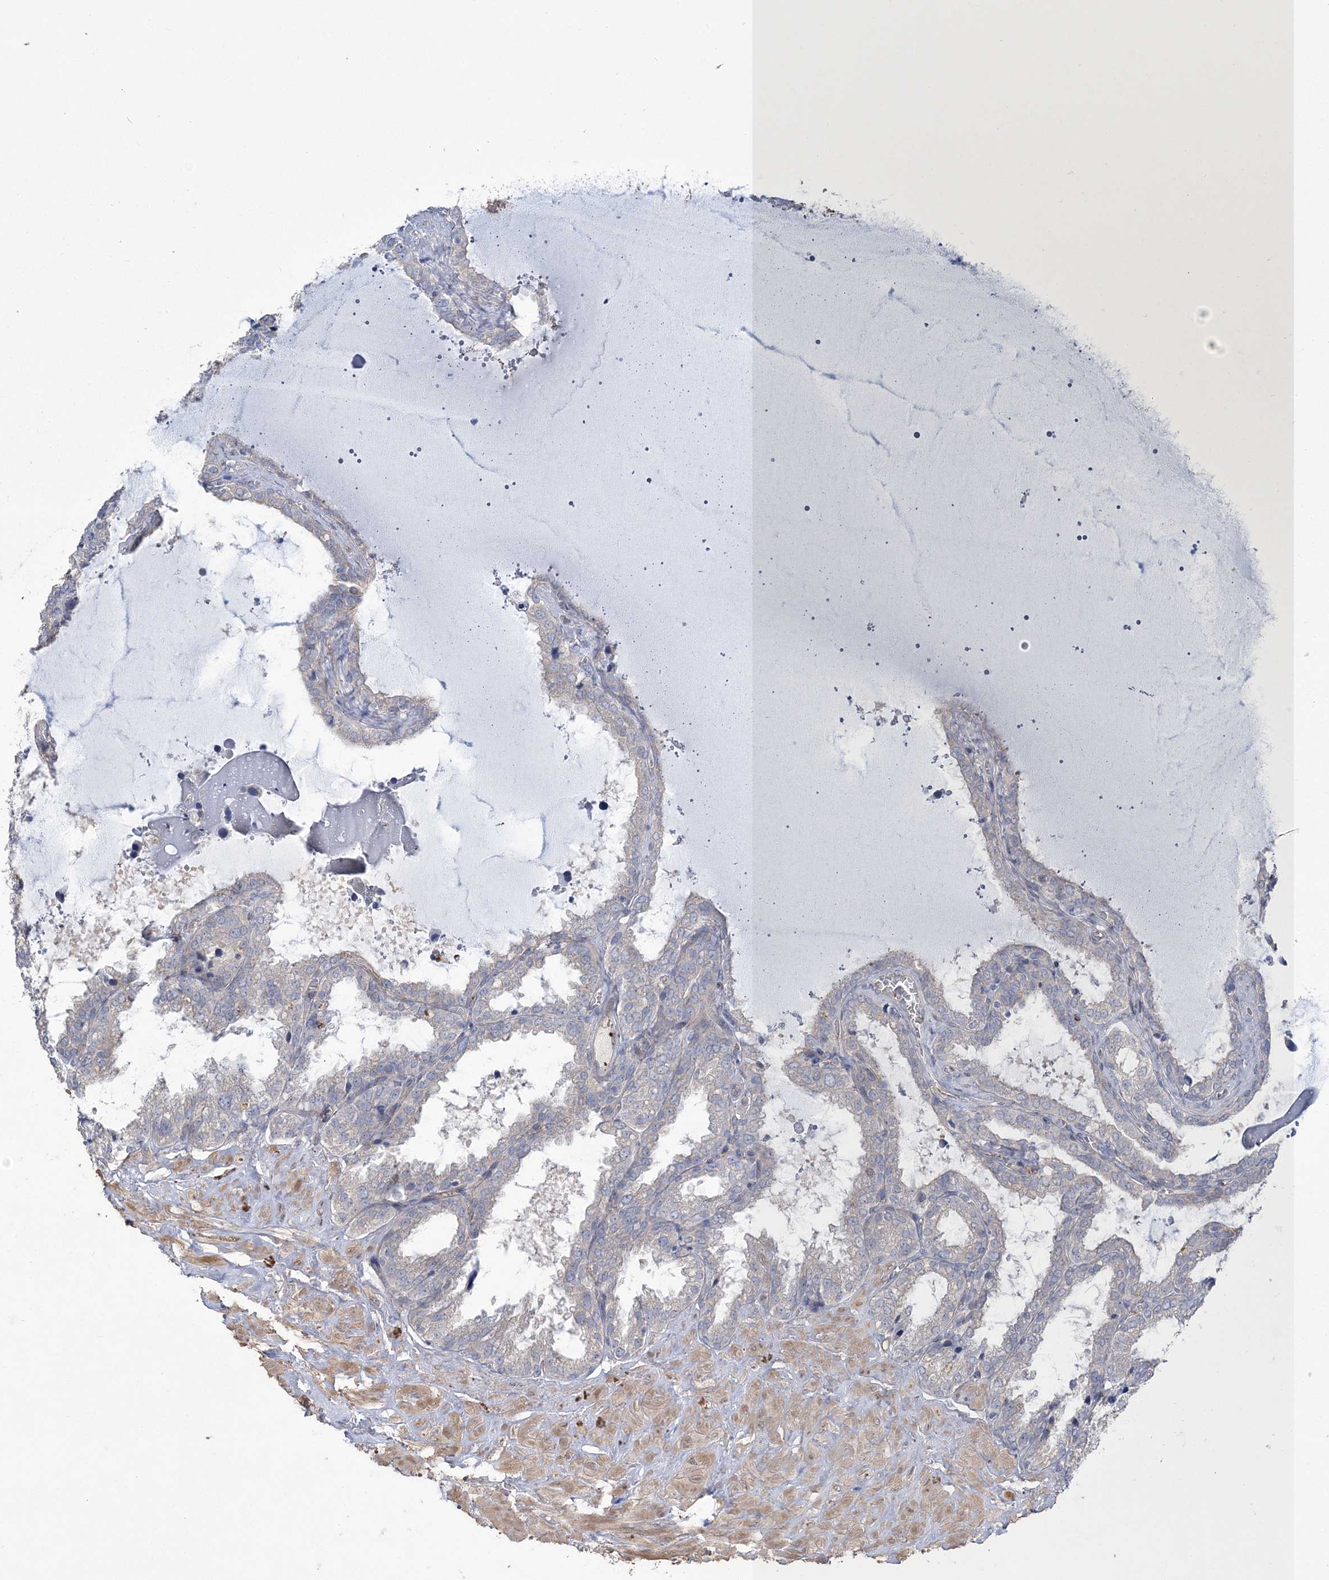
{"staining": {"intensity": "negative", "quantity": "none", "location": "none"}, "tissue": "seminal vesicle", "cell_type": "Glandular cells", "image_type": "normal", "snomed": [{"axis": "morphology", "description": "Normal tissue, NOS"}, {"axis": "topography", "description": "Seminal veicle"}], "caption": "Immunohistochemistry of benign seminal vesicle reveals no staining in glandular cells.", "gene": "WBP1L", "patient": {"sex": "male", "age": 46}}